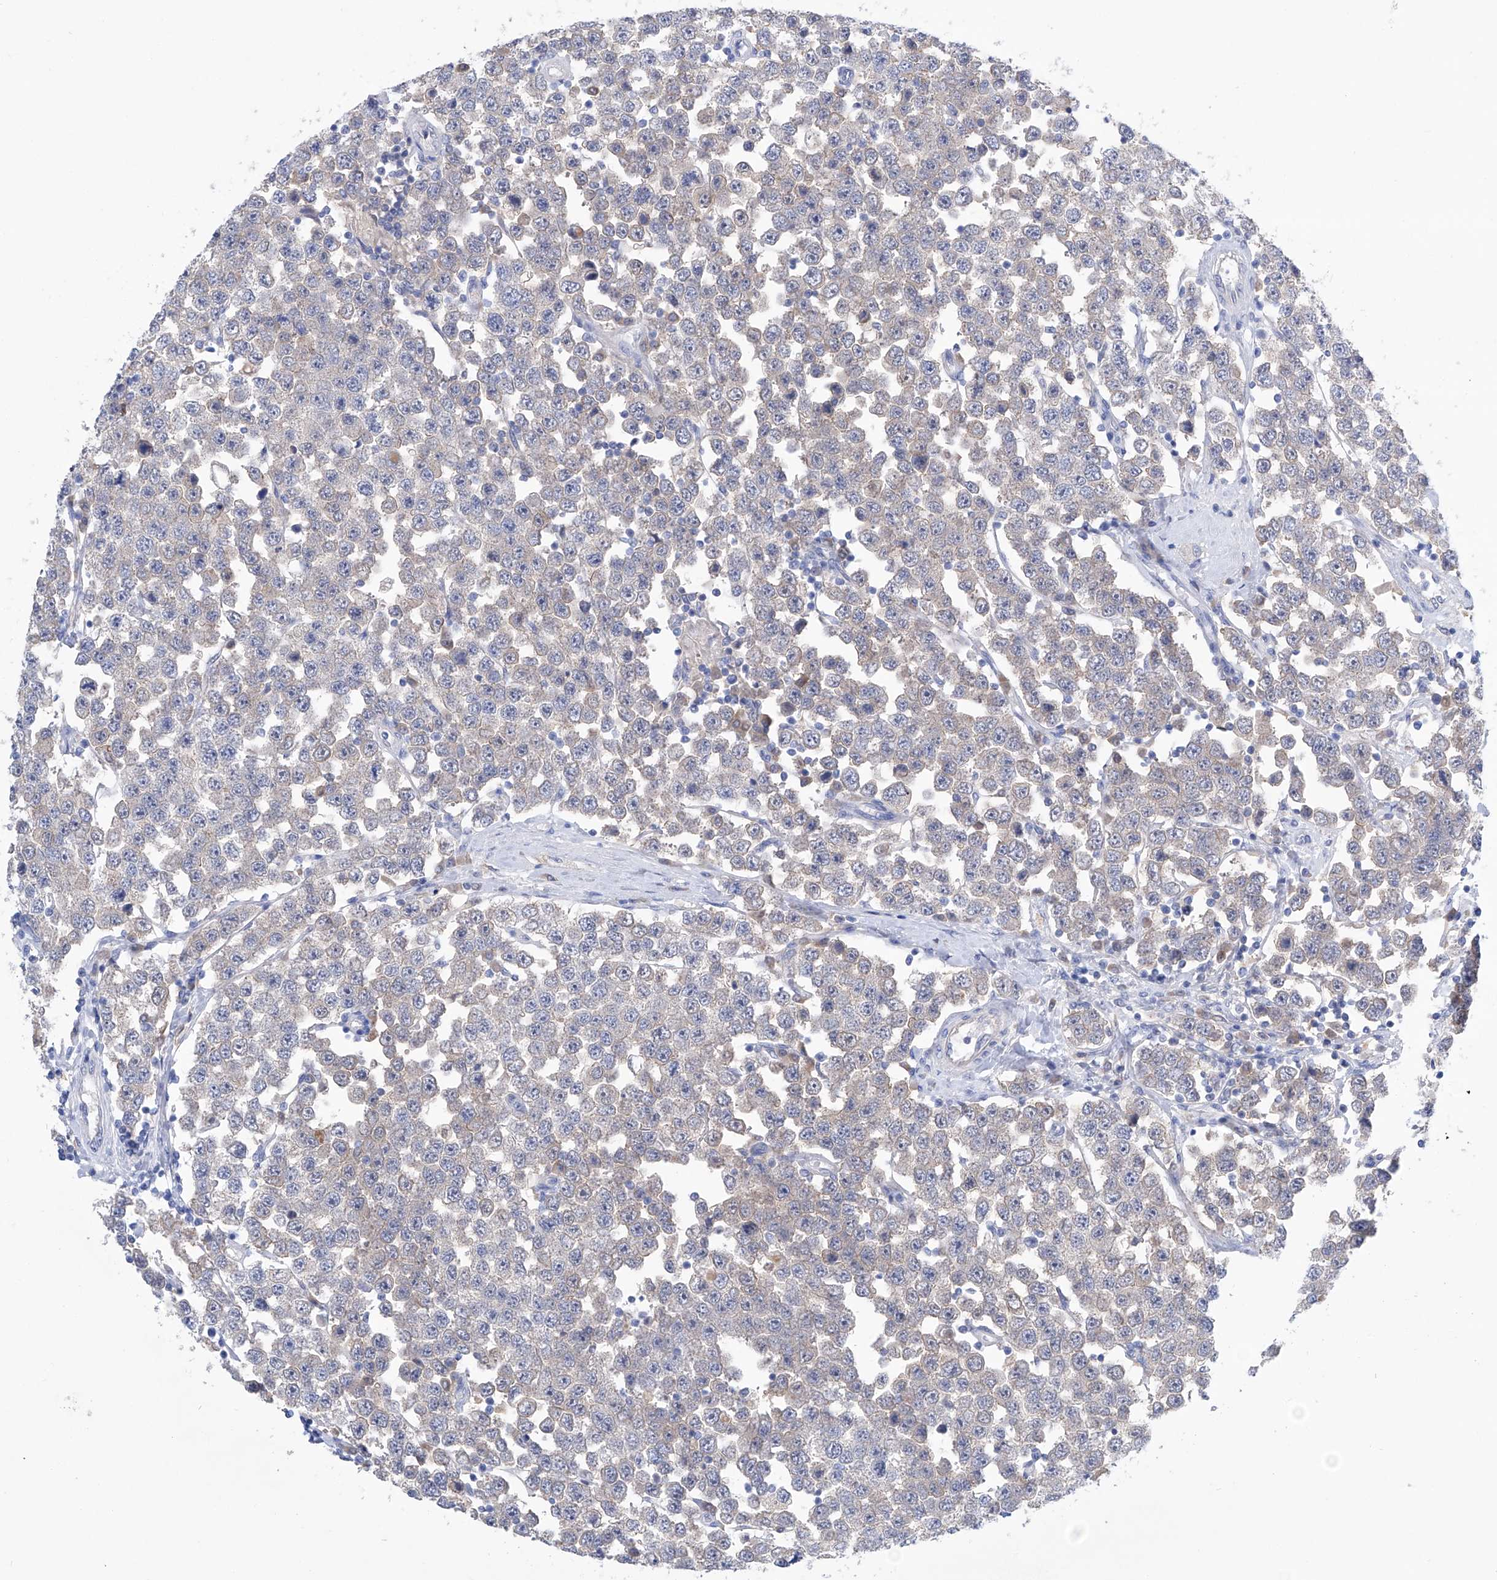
{"staining": {"intensity": "weak", "quantity": "<25%", "location": "cytoplasmic/membranous"}, "tissue": "testis cancer", "cell_type": "Tumor cells", "image_type": "cancer", "snomed": [{"axis": "morphology", "description": "Seminoma, NOS"}, {"axis": "topography", "description": "Testis"}], "caption": "A high-resolution histopathology image shows immunohistochemistry (IHC) staining of testis seminoma, which shows no significant expression in tumor cells.", "gene": "PGM3", "patient": {"sex": "male", "age": 28}}